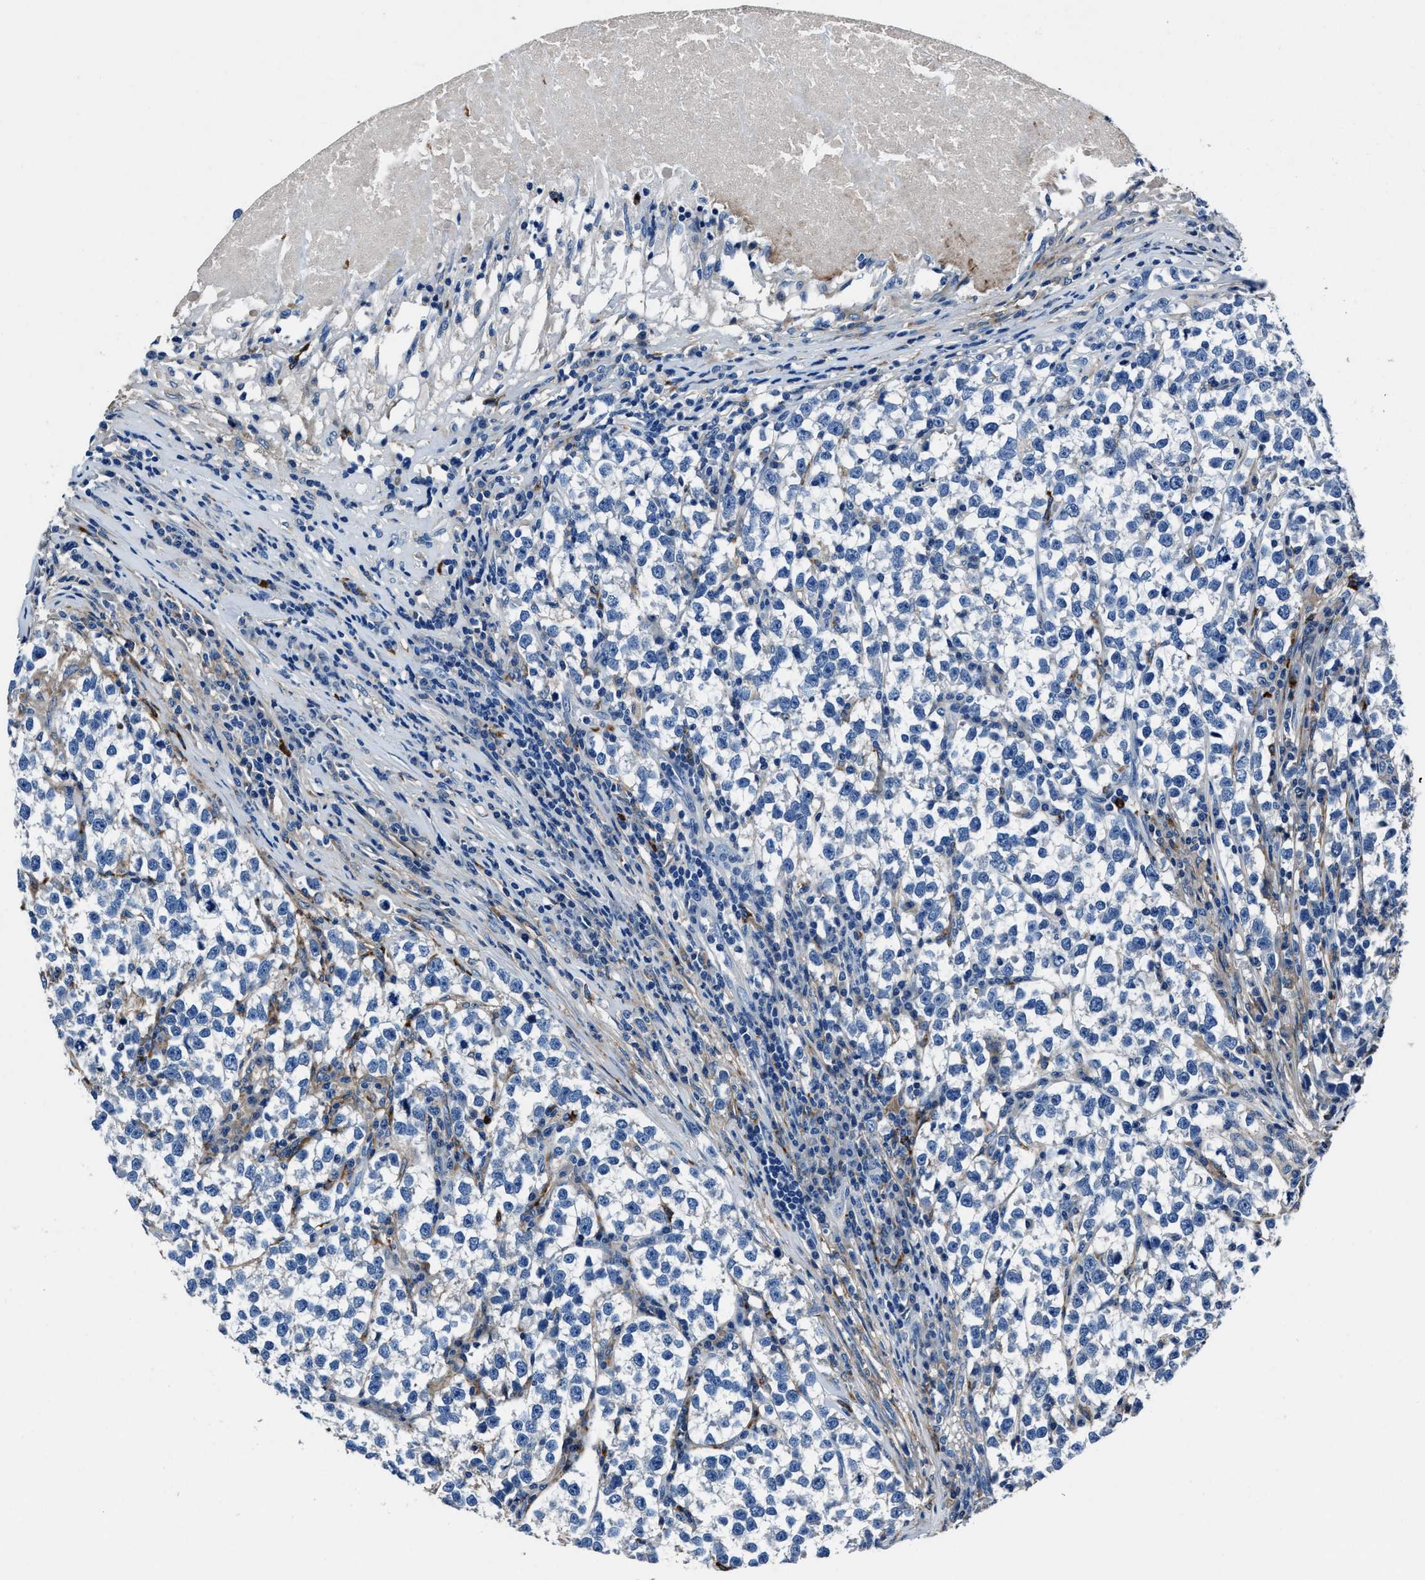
{"staining": {"intensity": "negative", "quantity": "none", "location": "none"}, "tissue": "testis cancer", "cell_type": "Tumor cells", "image_type": "cancer", "snomed": [{"axis": "morphology", "description": "Normal tissue, NOS"}, {"axis": "morphology", "description": "Seminoma, NOS"}, {"axis": "topography", "description": "Testis"}], "caption": "Image shows no significant protein positivity in tumor cells of testis cancer.", "gene": "FGL2", "patient": {"sex": "male", "age": 43}}